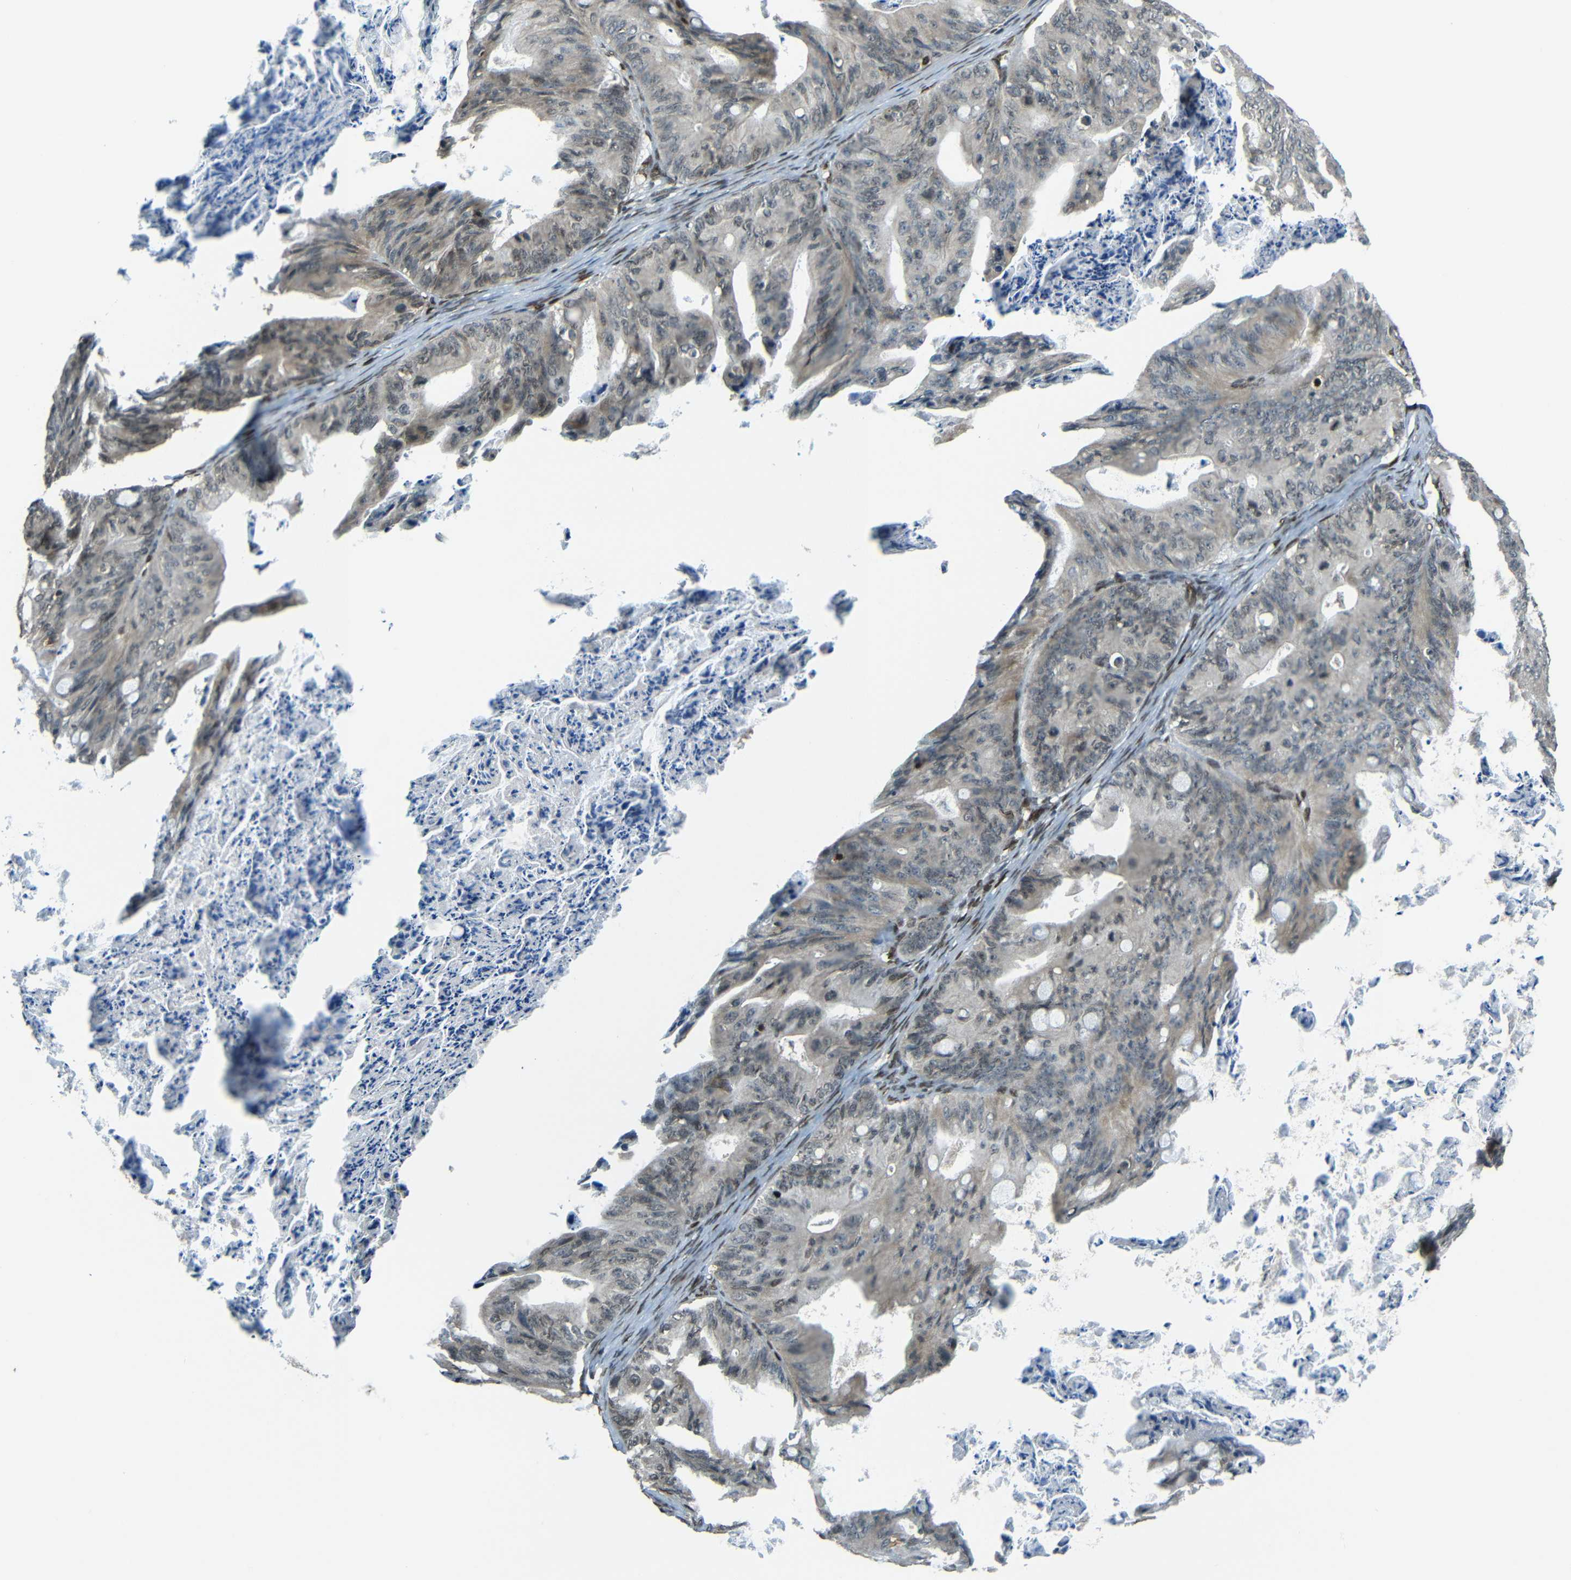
{"staining": {"intensity": "weak", "quantity": ">75%", "location": "cytoplasmic/membranous"}, "tissue": "ovarian cancer", "cell_type": "Tumor cells", "image_type": "cancer", "snomed": [{"axis": "morphology", "description": "Cystadenocarcinoma, mucinous, NOS"}, {"axis": "topography", "description": "Ovary"}], "caption": "Ovarian cancer (mucinous cystadenocarcinoma) stained for a protein (brown) exhibits weak cytoplasmic/membranous positive staining in approximately >75% of tumor cells.", "gene": "PSIP1", "patient": {"sex": "female", "age": 37}}